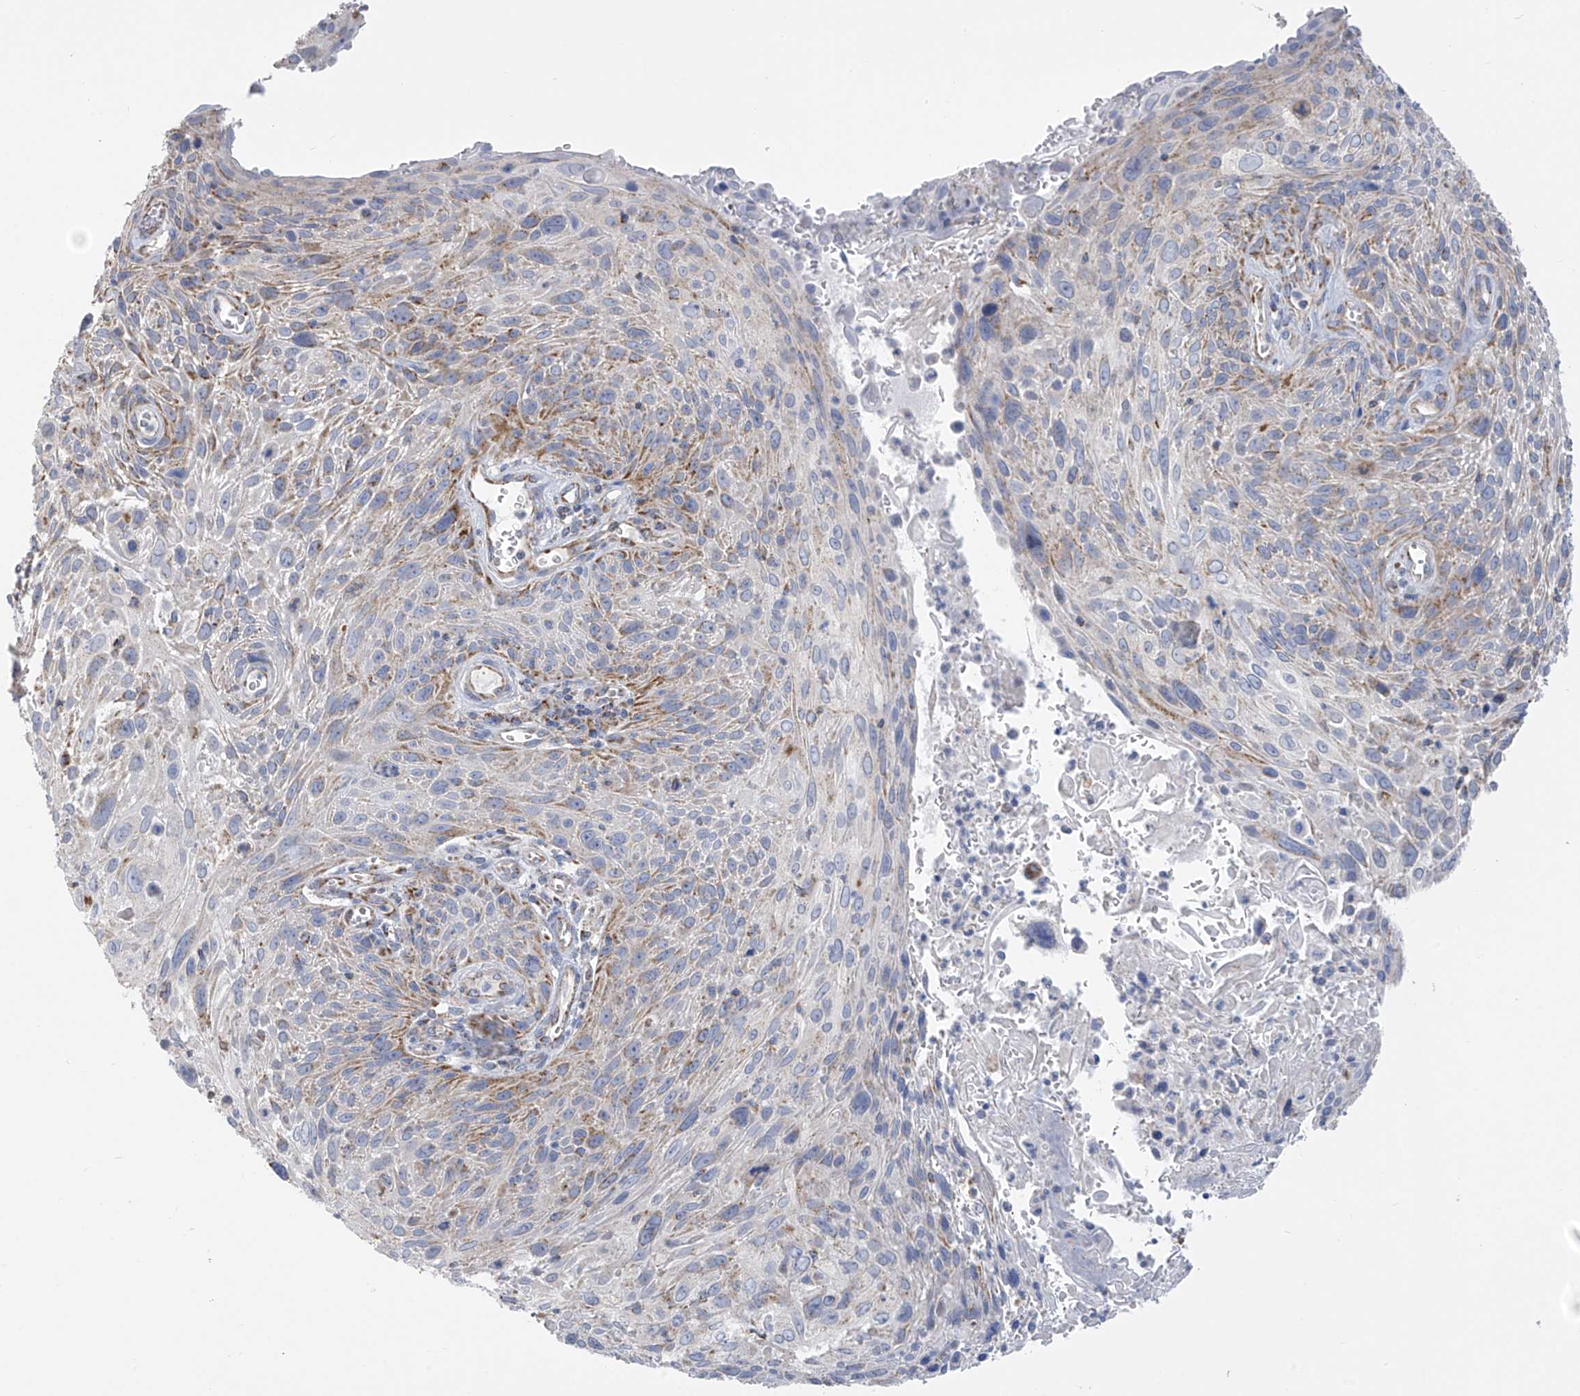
{"staining": {"intensity": "moderate", "quantity": "<25%", "location": "cytoplasmic/membranous"}, "tissue": "cervical cancer", "cell_type": "Tumor cells", "image_type": "cancer", "snomed": [{"axis": "morphology", "description": "Squamous cell carcinoma, NOS"}, {"axis": "topography", "description": "Cervix"}], "caption": "Moderate cytoplasmic/membranous protein positivity is identified in about <25% of tumor cells in squamous cell carcinoma (cervical).", "gene": "PNPT1", "patient": {"sex": "female", "age": 51}}